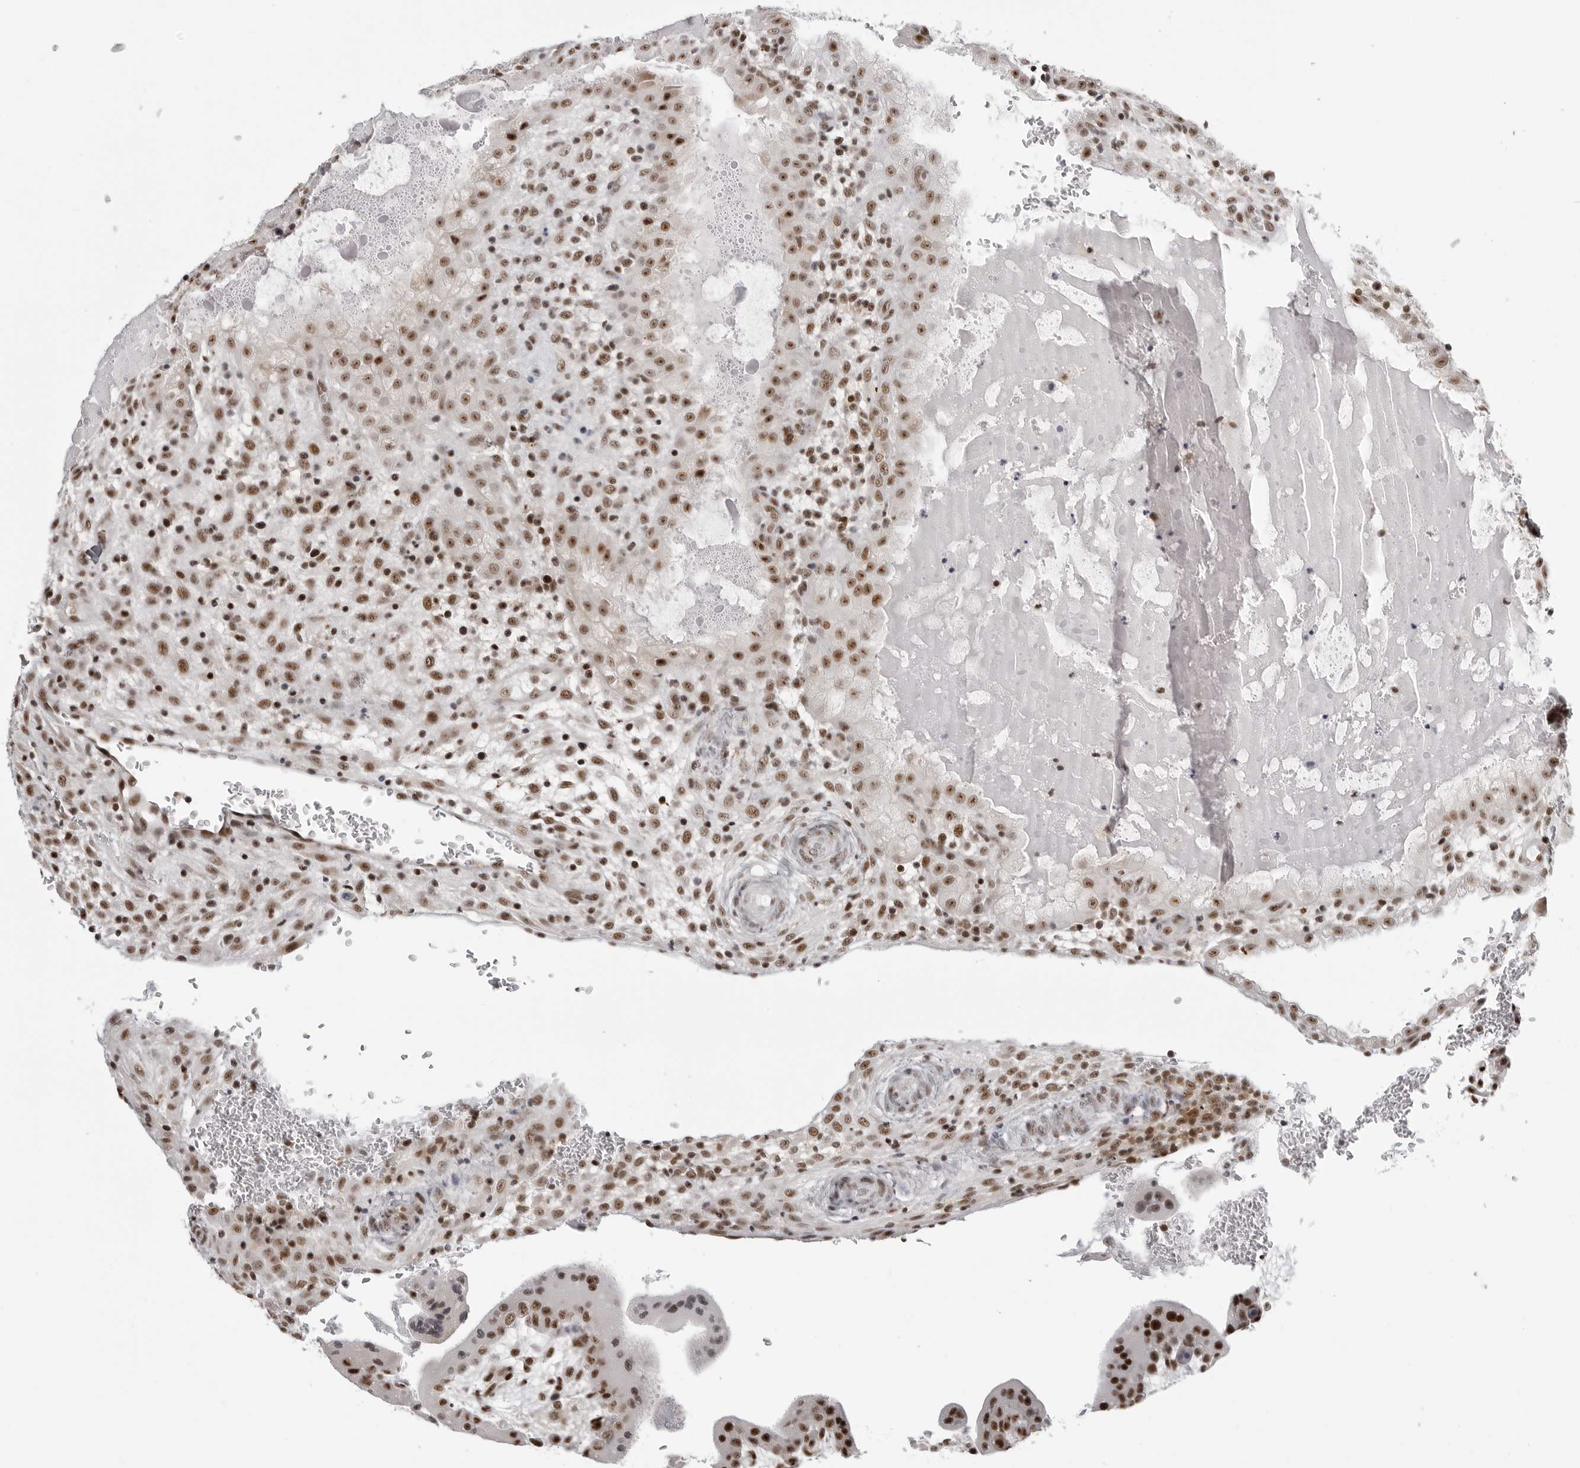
{"staining": {"intensity": "moderate", "quantity": ">75%", "location": "cytoplasmic/membranous,nuclear"}, "tissue": "placenta", "cell_type": "Decidual cells", "image_type": "normal", "snomed": [{"axis": "morphology", "description": "Normal tissue, NOS"}, {"axis": "topography", "description": "Placenta"}], "caption": "The photomicrograph exhibits immunohistochemical staining of unremarkable placenta. There is moderate cytoplasmic/membranous,nuclear expression is identified in about >75% of decidual cells.", "gene": "WRAP53", "patient": {"sex": "female", "age": 35}}